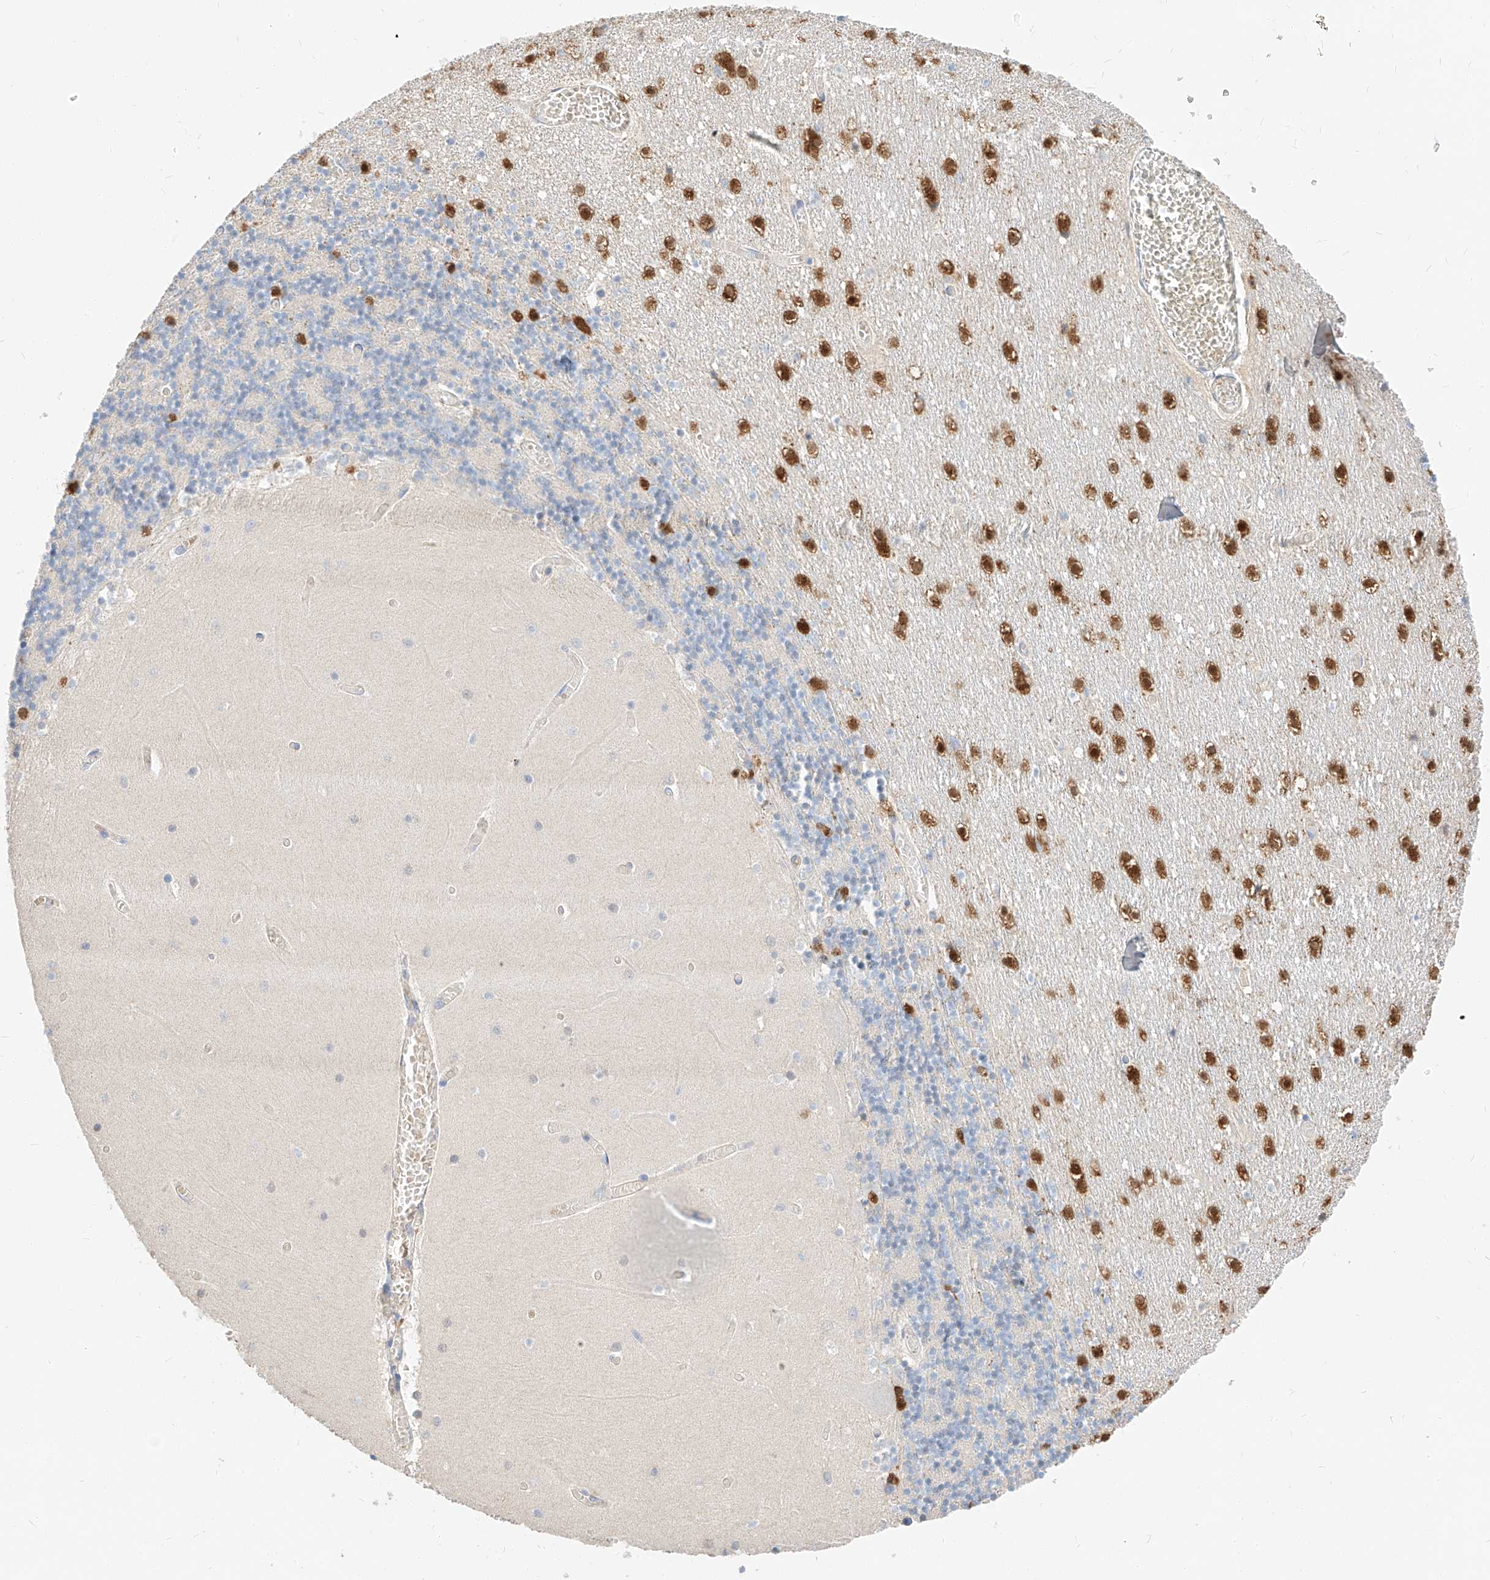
{"staining": {"intensity": "strong", "quantity": "<25%", "location": "cytoplasmic/membranous"}, "tissue": "cerebellum", "cell_type": "Cells in granular layer", "image_type": "normal", "snomed": [{"axis": "morphology", "description": "Normal tissue, NOS"}, {"axis": "topography", "description": "Cerebellum"}], "caption": "A brown stain highlights strong cytoplasmic/membranous expression of a protein in cells in granular layer of normal human cerebellum. (Brightfield microscopy of DAB IHC at high magnification).", "gene": "MAP7", "patient": {"sex": "female", "age": 28}}